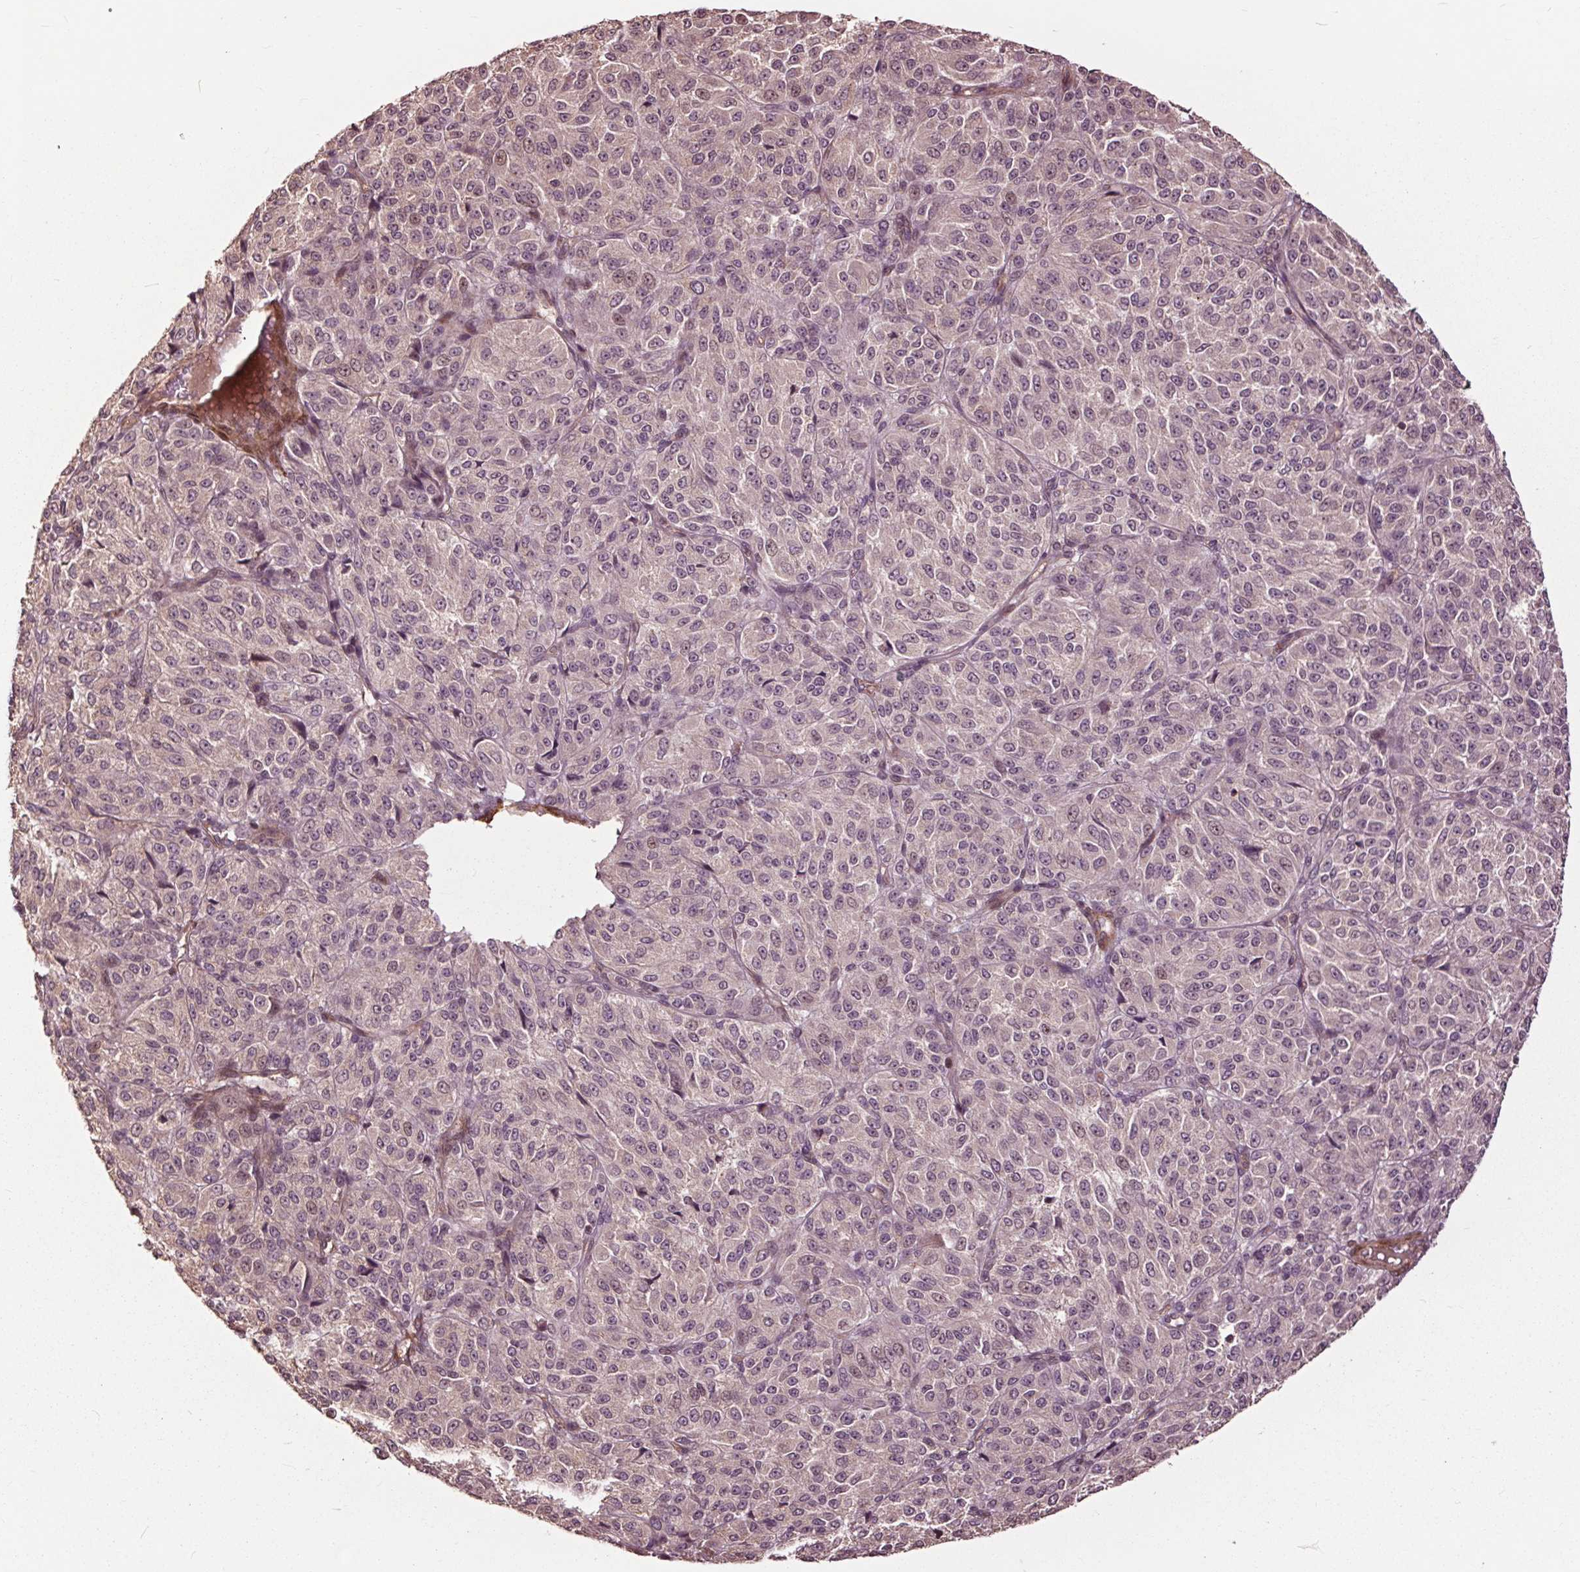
{"staining": {"intensity": "weak", "quantity": "<25%", "location": "nuclear"}, "tissue": "melanoma", "cell_type": "Tumor cells", "image_type": "cancer", "snomed": [{"axis": "morphology", "description": "Malignant melanoma, Metastatic site"}, {"axis": "topography", "description": "Brain"}], "caption": "Immunohistochemistry of human melanoma reveals no positivity in tumor cells. (Immunohistochemistry (ihc), brightfield microscopy, high magnification).", "gene": "CEP95", "patient": {"sex": "female", "age": 56}}